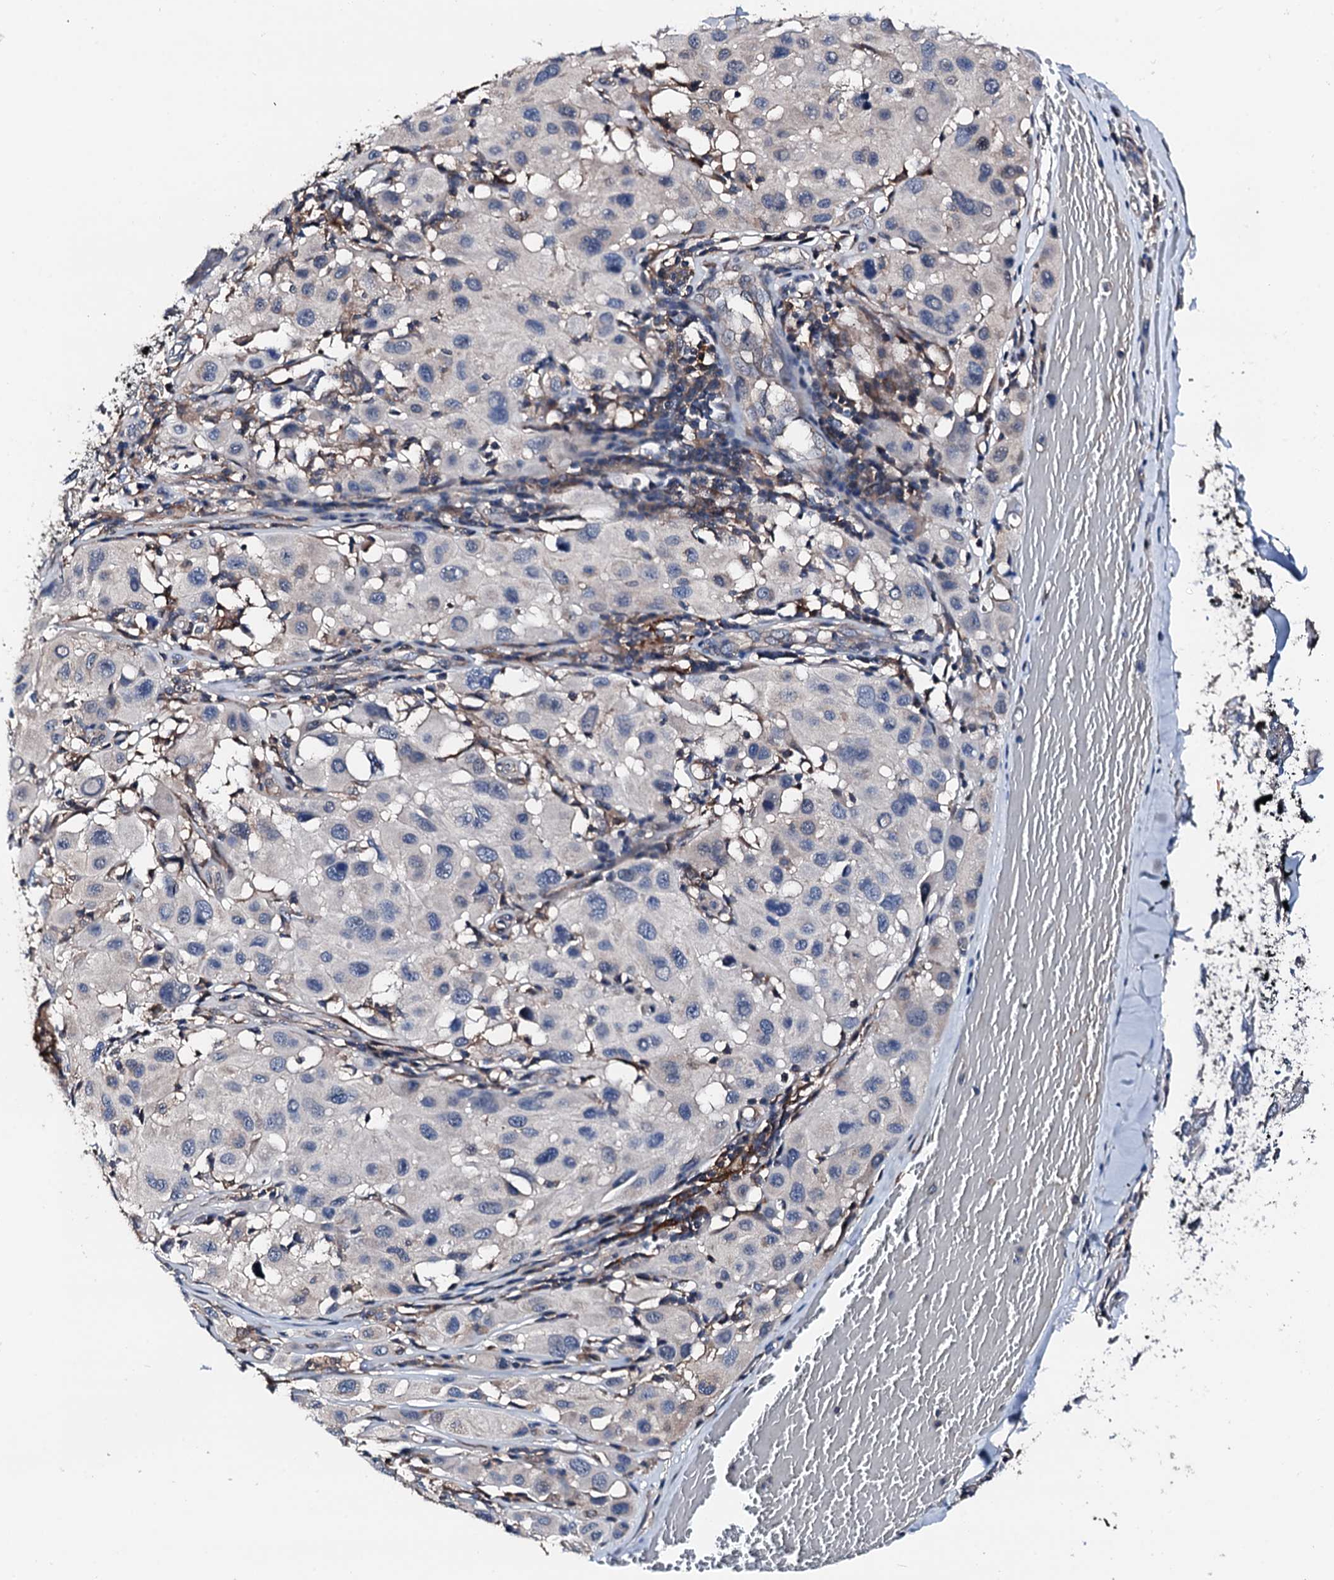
{"staining": {"intensity": "negative", "quantity": "none", "location": "none"}, "tissue": "melanoma", "cell_type": "Tumor cells", "image_type": "cancer", "snomed": [{"axis": "morphology", "description": "Malignant melanoma, Metastatic site"}, {"axis": "topography", "description": "Skin"}], "caption": "This is an immunohistochemistry (IHC) histopathology image of human malignant melanoma (metastatic site). There is no positivity in tumor cells.", "gene": "TRAFD1", "patient": {"sex": "male", "age": 41}}